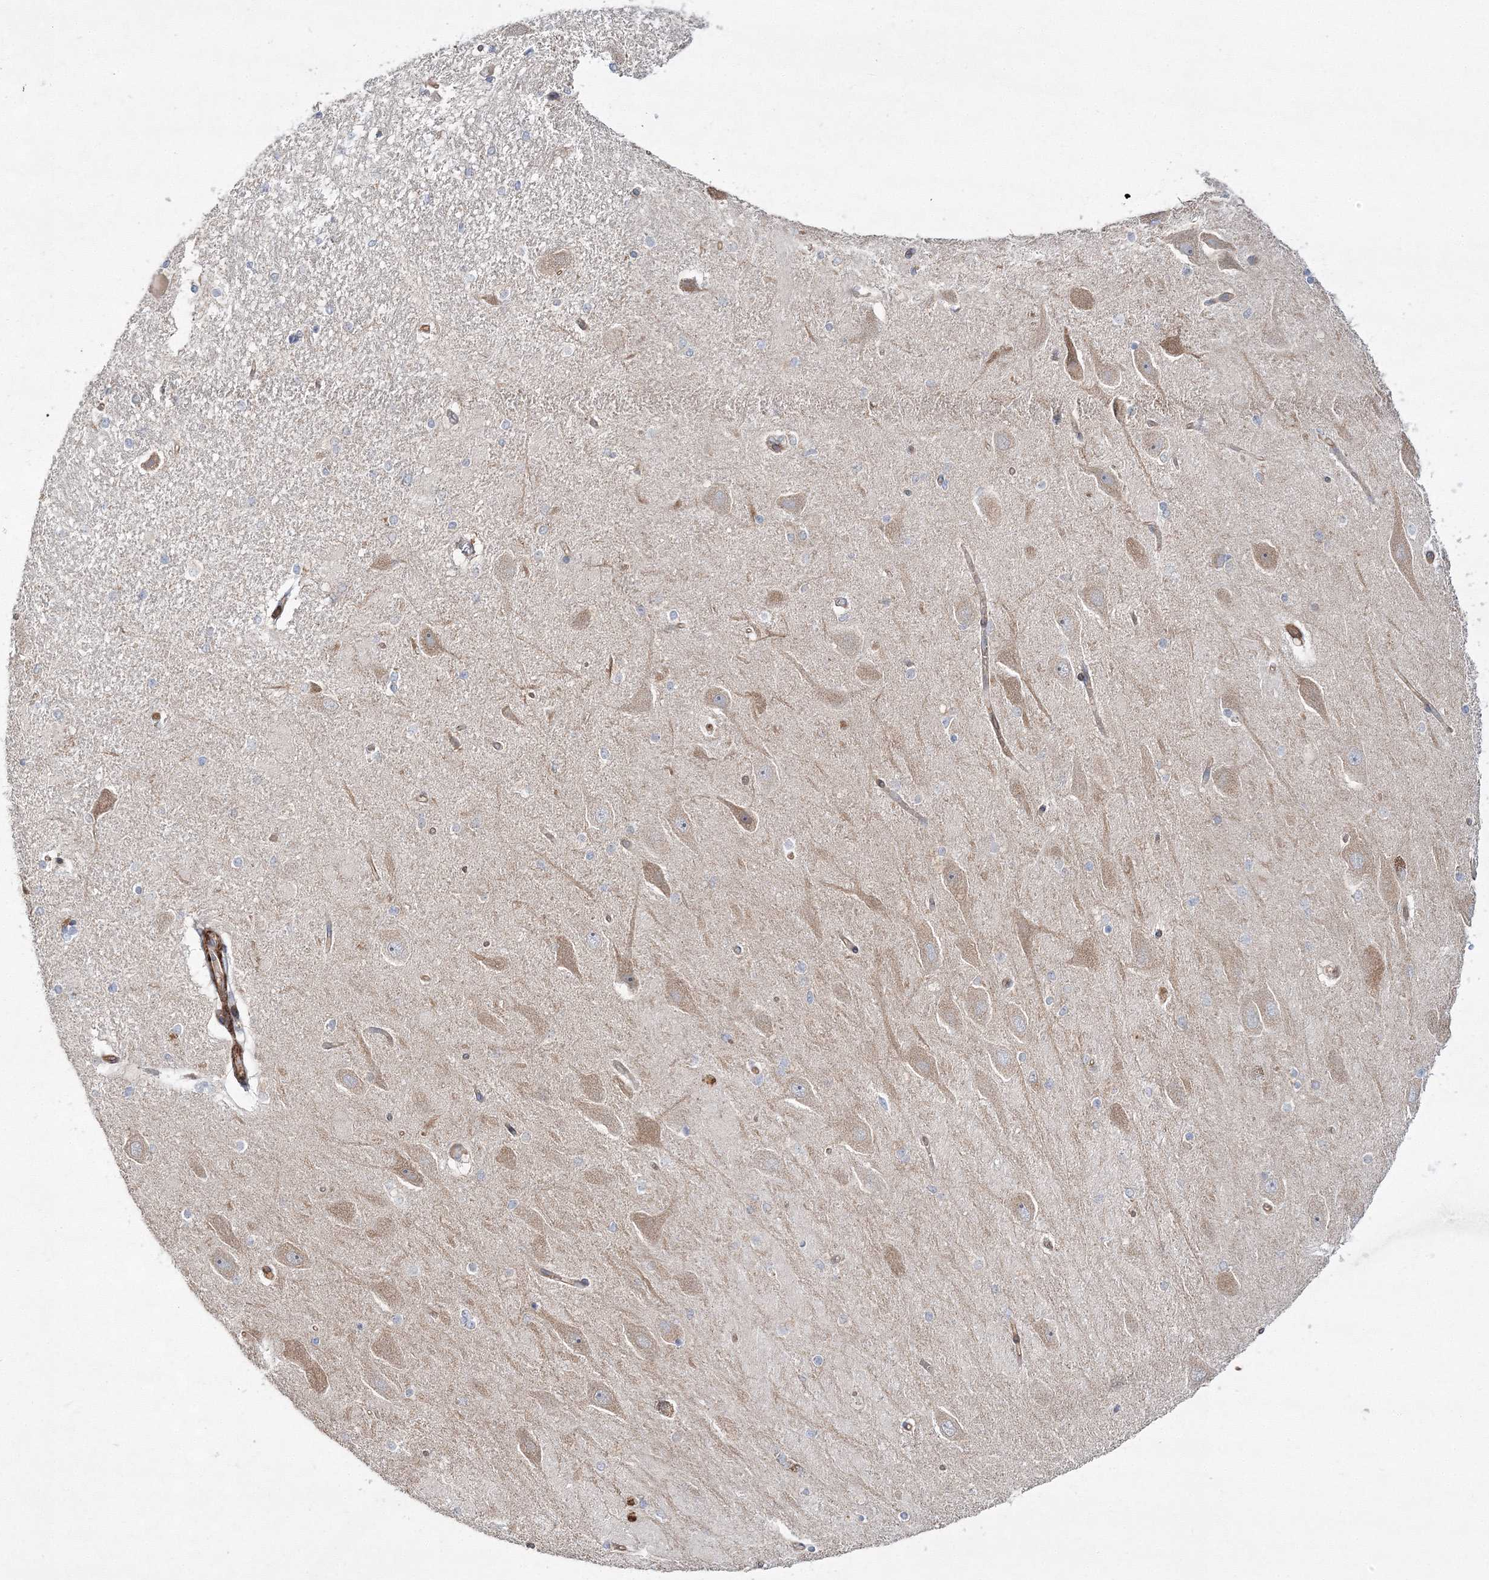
{"staining": {"intensity": "negative", "quantity": "none", "location": "none"}, "tissue": "hippocampus", "cell_type": "Glial cells", "image_type": "normal", "snomed": [{"axis": "morphology", "description": "Normal tissue, NOS"}, {"axis": "topography", "description": "Hippocampus"}], "caption": "Hippocampus stained for a protein using immunohistochemistry (IHC) exhibits no staining glial cells.", "gene": "ZSWIM6", "patient": {"sex": "female", "age": 54}}